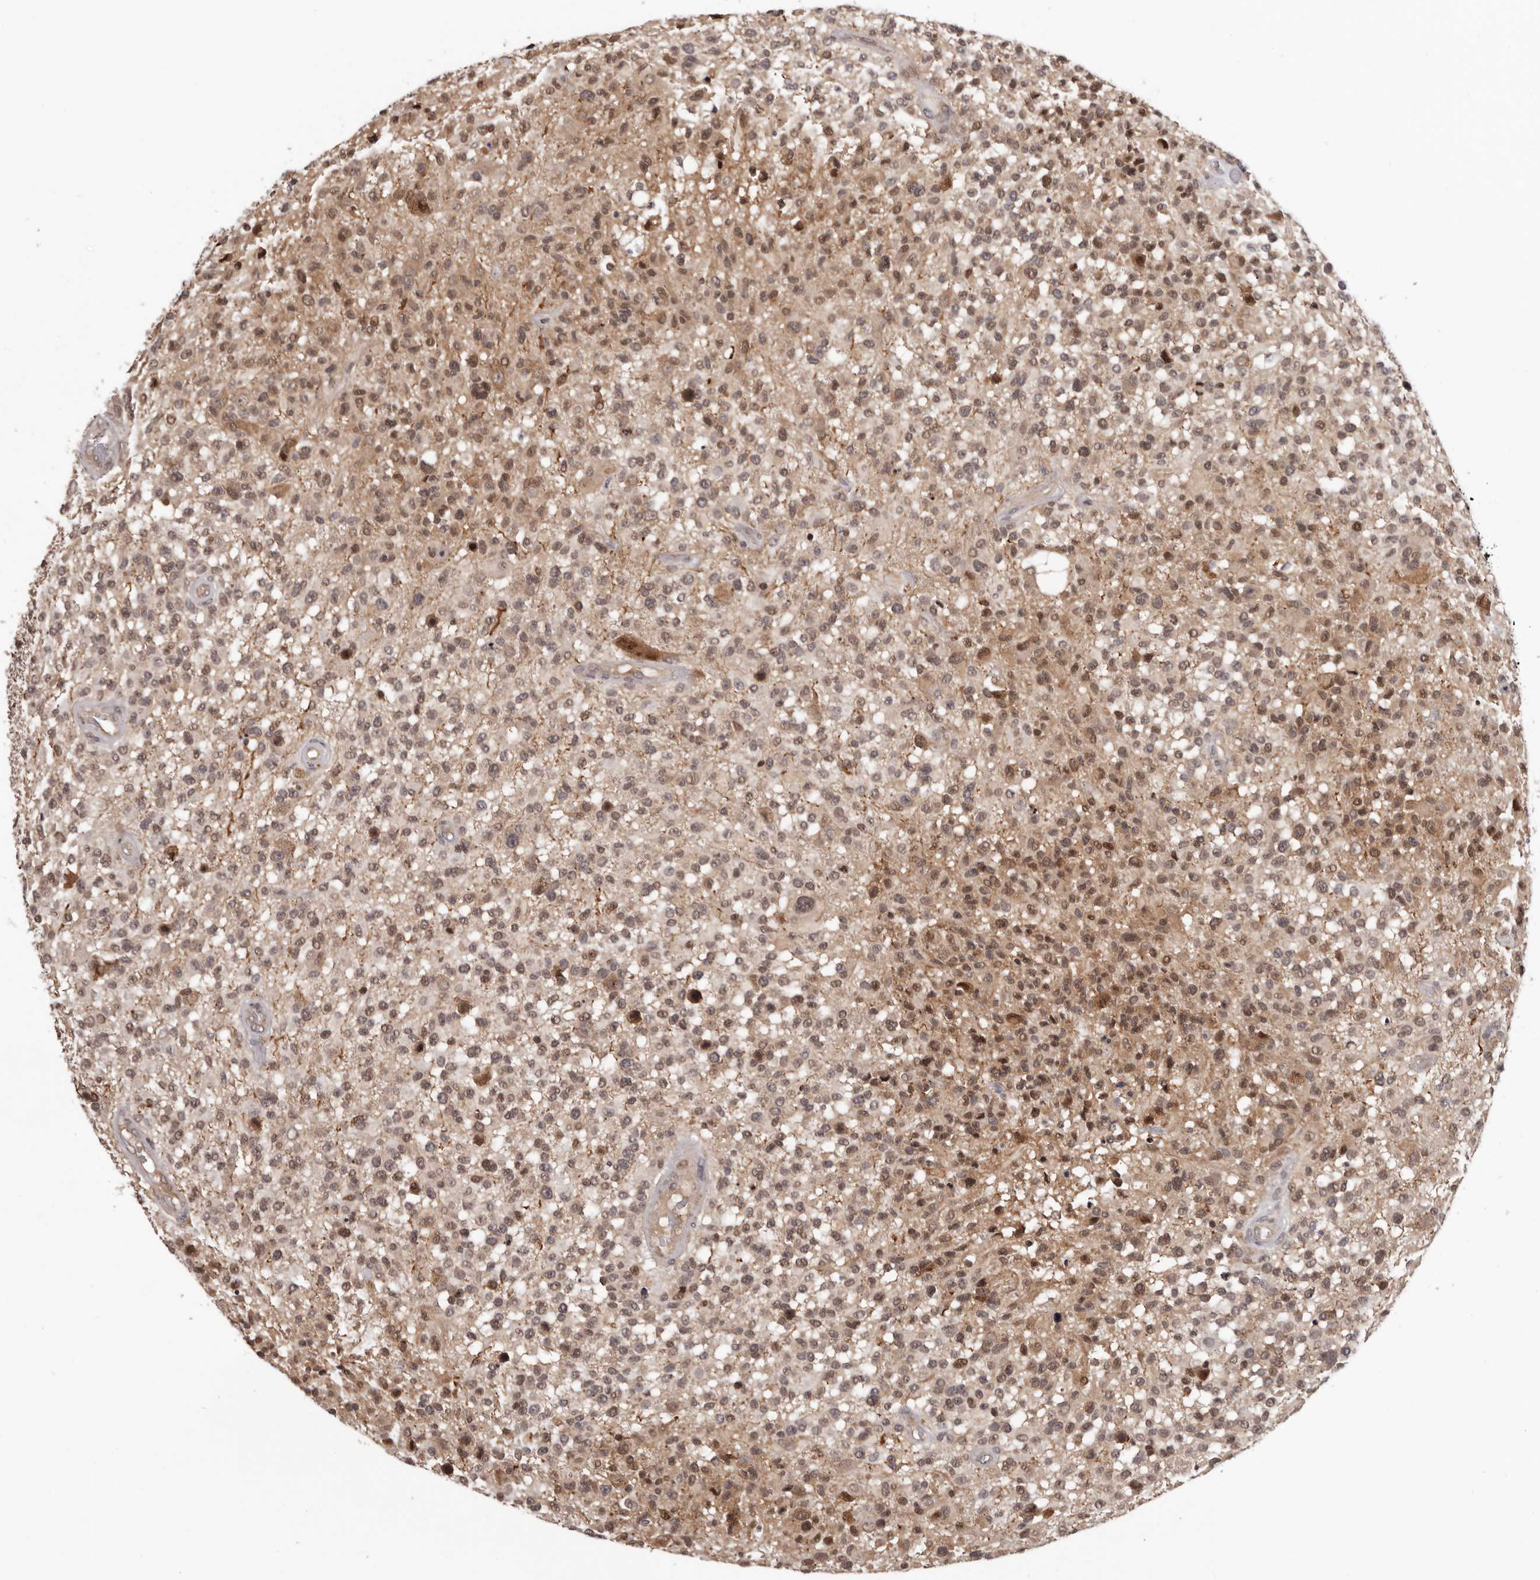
{"staining": {"intensity": "moderate", "quantity": ">75%", "location": "cytoplasmic/membranous,nuclear"}, "tissue": "glioma", "cell_type": "Tumor cells", "image_type": "cancer", "snomed": [{"axis": "morphology", "description": "Glioma, malignant, High grade"}, {"axis": "morphology", "description": "Glioblastoma, NOS"}, {"axis": "topography", "description": "Brain"}], "caption": "Immunohistochemical staining of human glioma exhibits medium levels of moderate cytoplasmic/membranous and nuclear protein positivity in approximately >75% of tumor cells. (DAB (3,3'-diaminobenzidine) = brown stain, brightfield microscopy at high magnification).", "gene": "TBX5", "patient": {"sex": "male", "age": 60}}